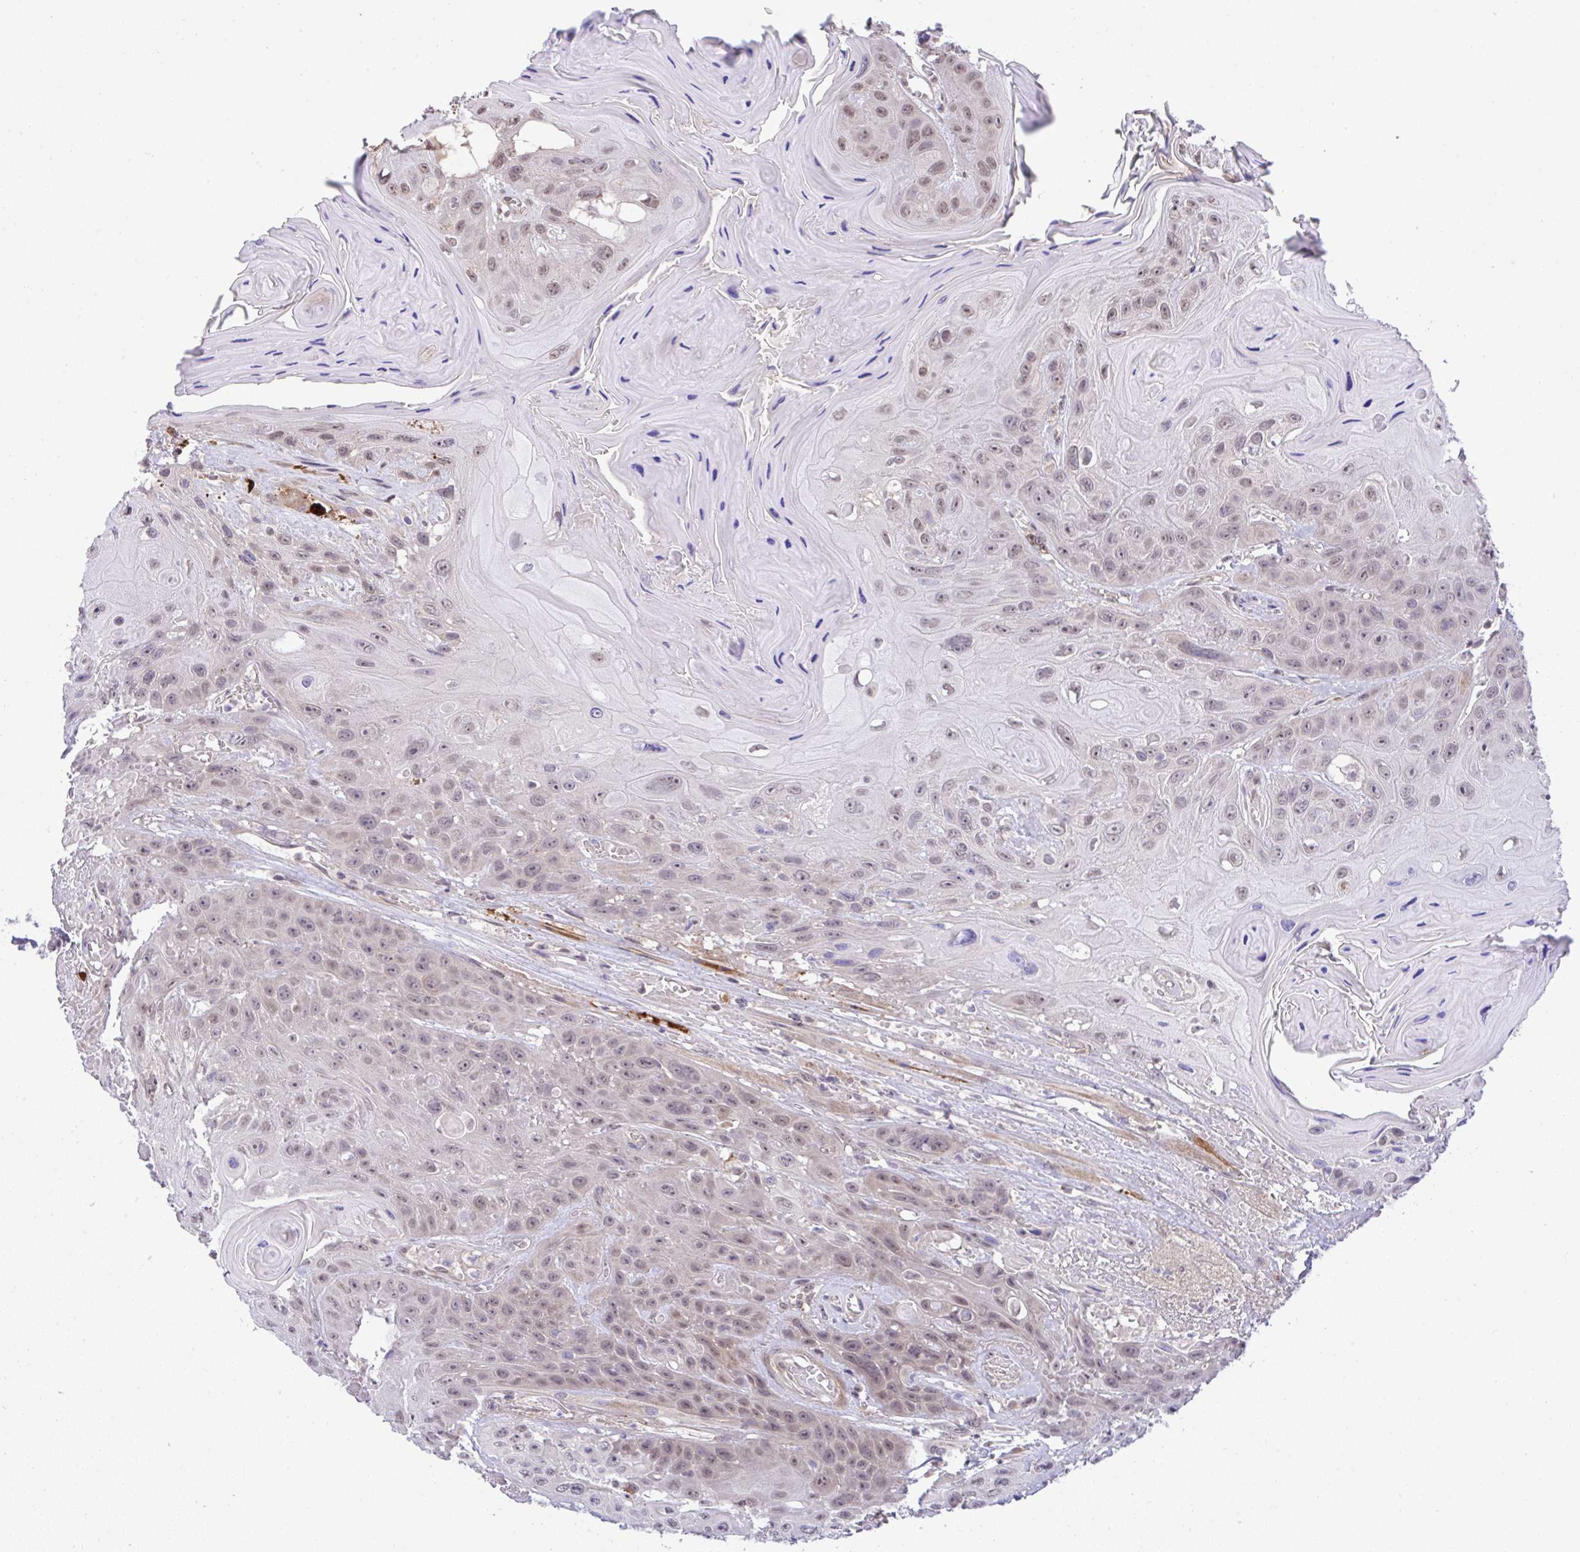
{"staining": {"intensity": "weak", "quantity": ">75%", "location": "nuclear"}, "tissue": "head and neck cancer", "cell_type": "Tumor cells", "image_type": "cancer", "snomed": [{"axis": "morphology", "description": "Squamous cell carcinoma, NOS"}, {"axis": "topography", "description": "Head-Neck"}], "caption": "Immunohistochemical staining of head and neck cancer (squamous cell carcinoma) reveals low levels of weak nuclear protein expression in approximately >75% of tumor cells. Immunohistochemistry (ihc) stains the protein of interest in brown and the nuclei are stained blue.", "gene": "C9orf64", "patient": {"sex": "female", "age": 59}}